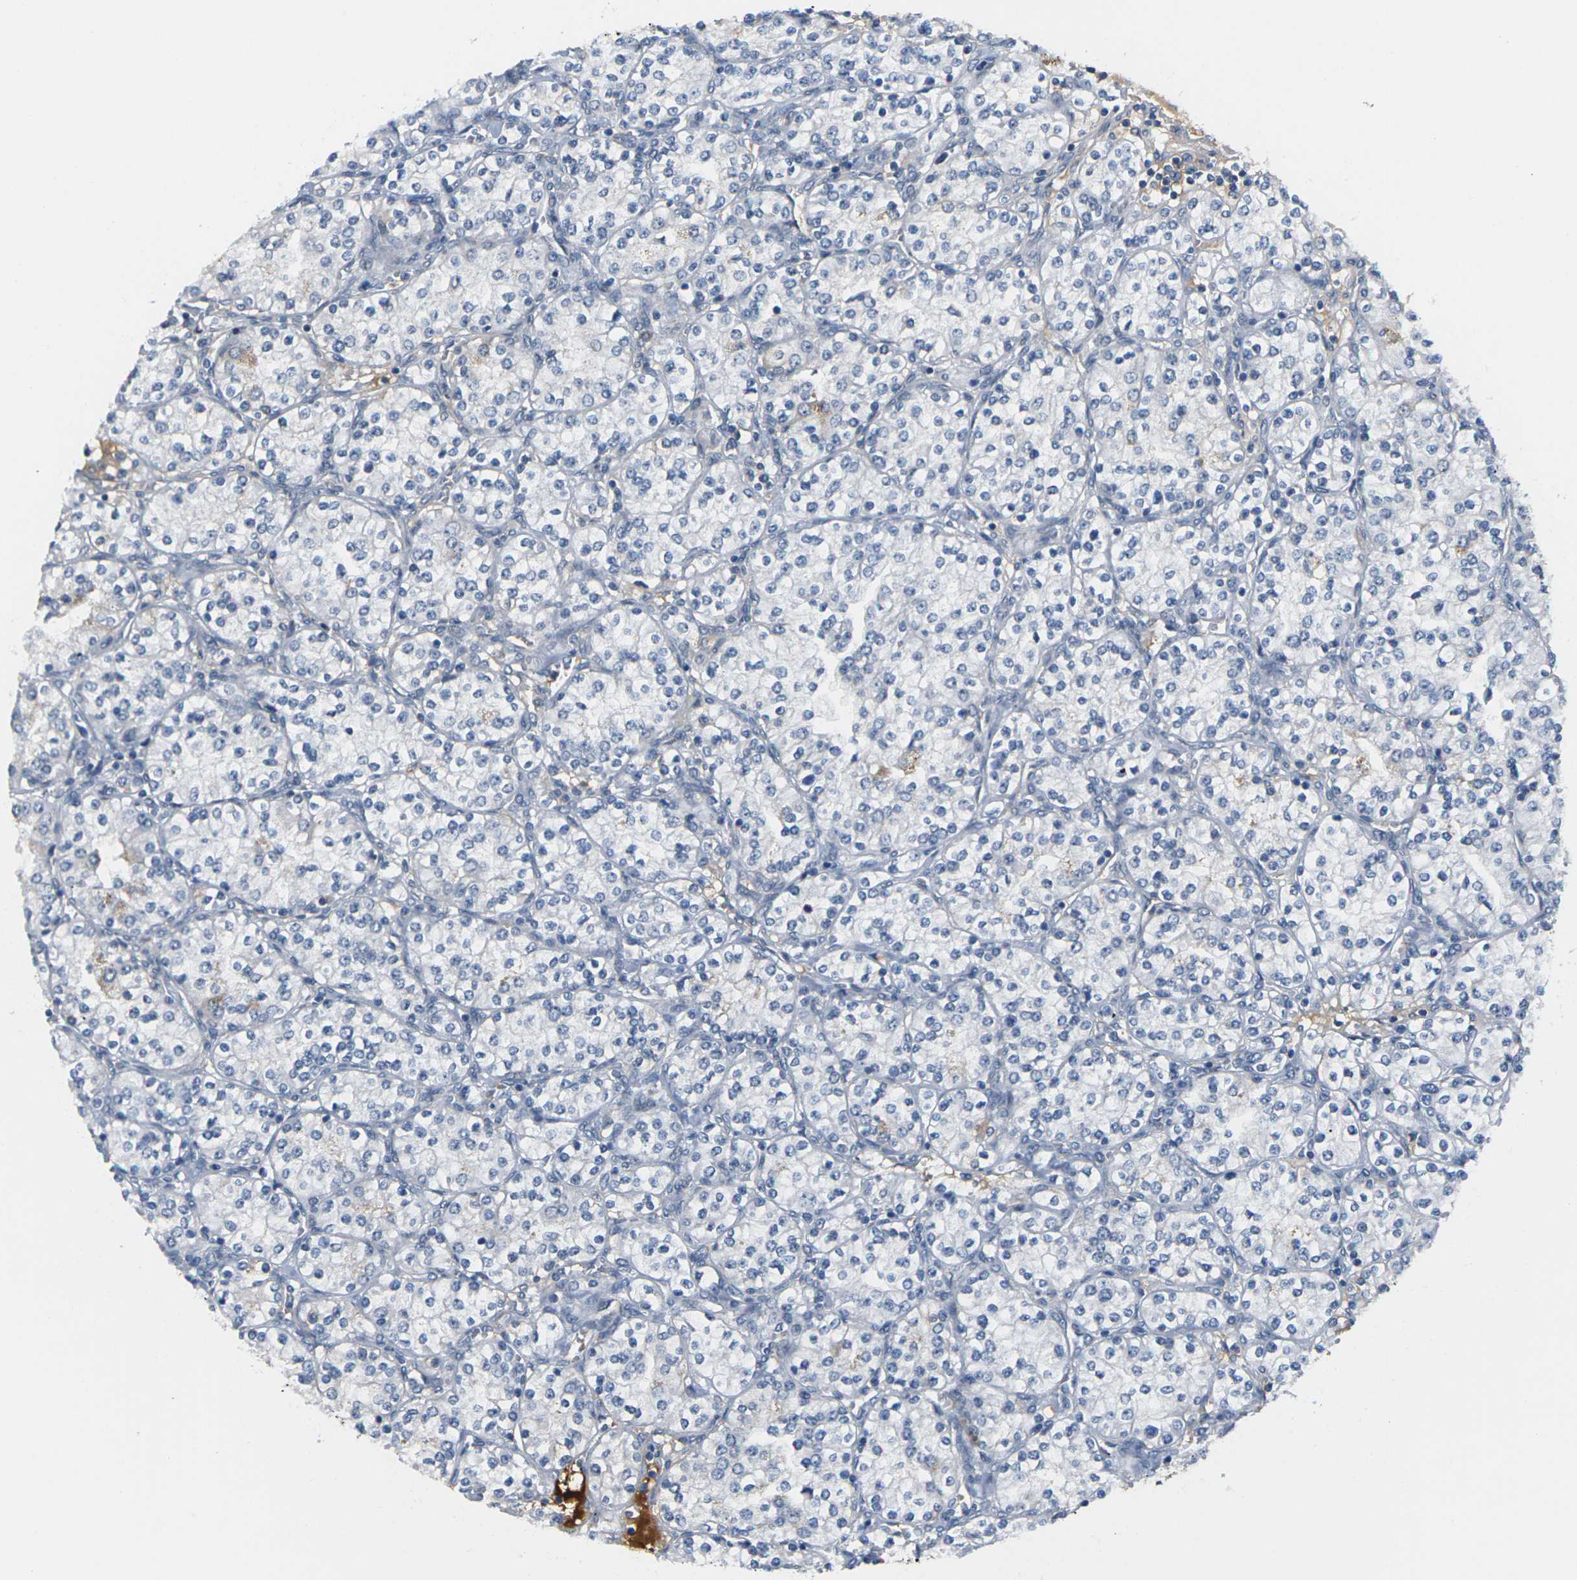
{"staining": {"intensity": "negative", "quantity": "none", "location": "none"}, "tissue": "renal cancer", "cell_type": "Tumor cells", "image_type": "cancer", "snomed": [{"axis": "morphology", "description": "Adenocarcinoma, NOS"}, {"axis": "topography", "description": "Kidney"}], "caption": "There is no significant positivity in tumor cells of renal cancer.", "gene": "PKP2", "patient": {"sex": "male", "age": 77}}